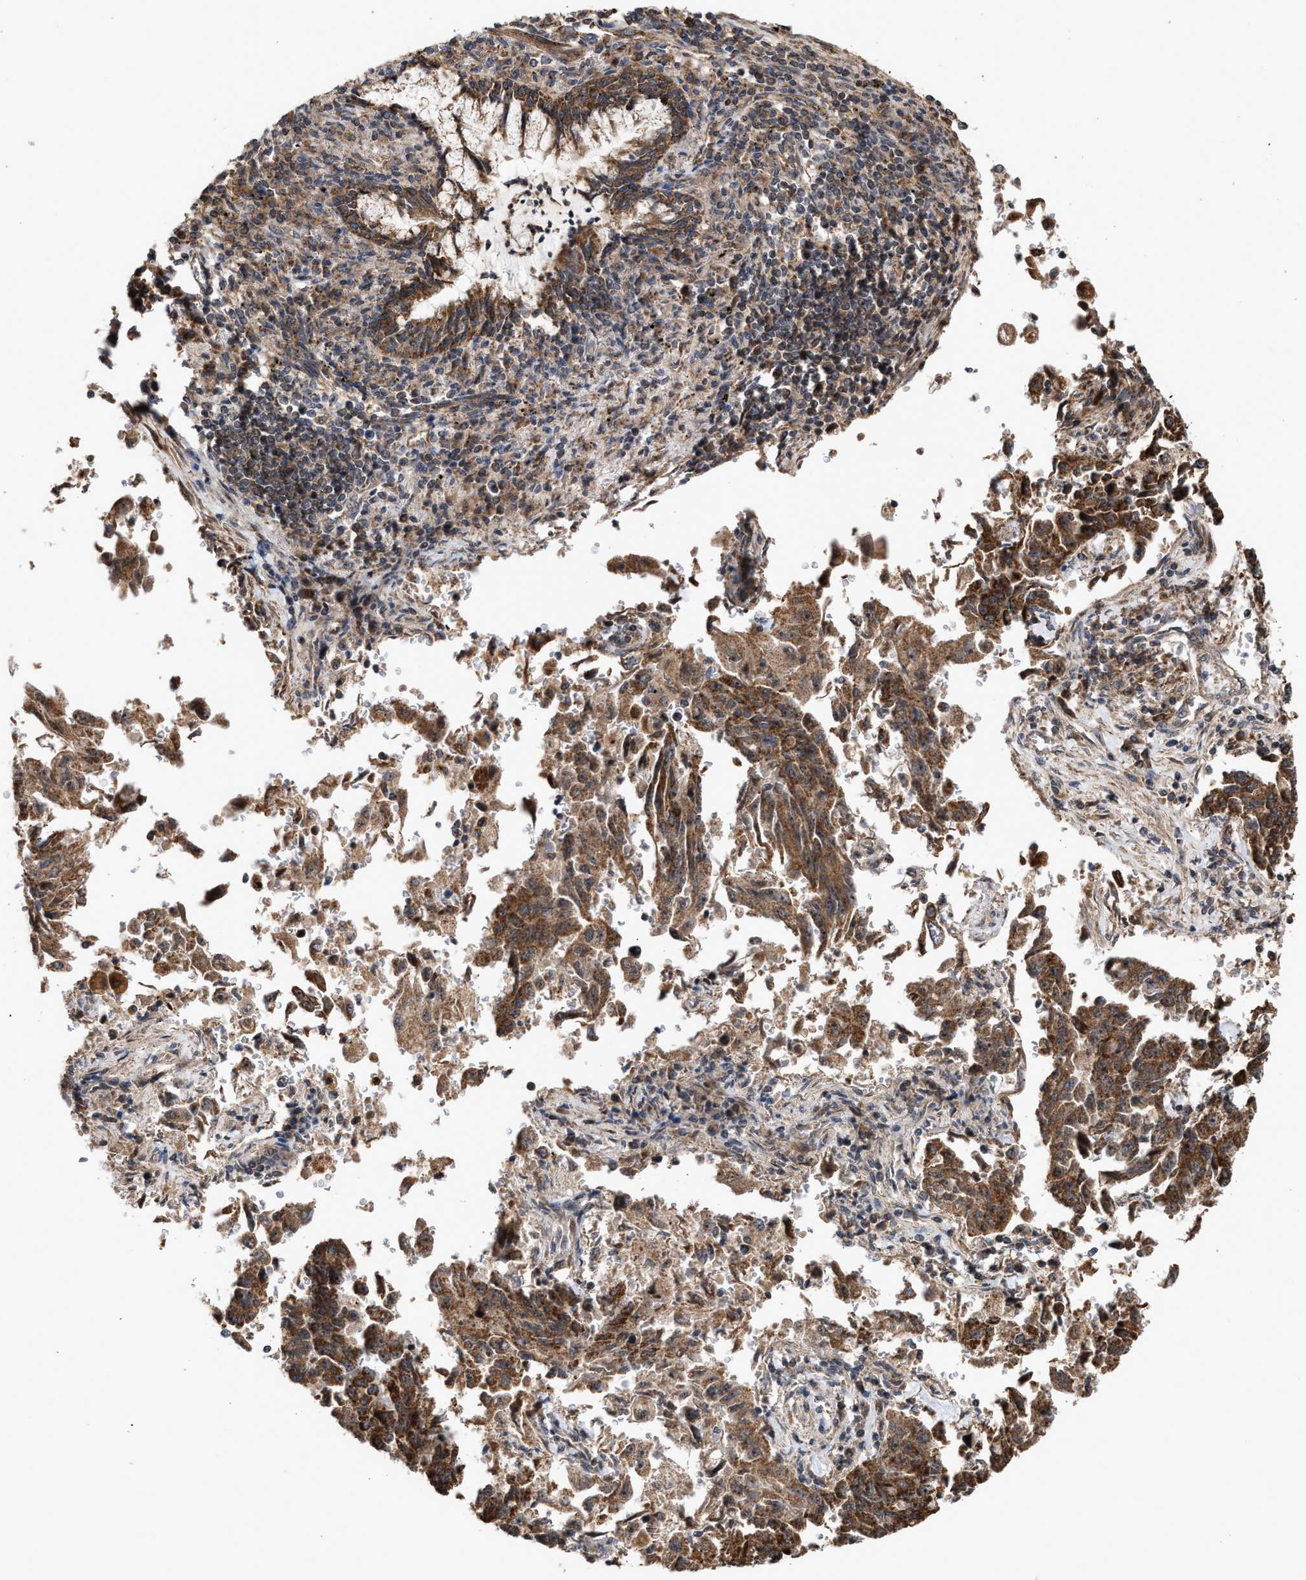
{"staining": {"intensity": "strong", "quantity": ">75%", "location": "cytoplasmic/membranous"}, "tissue": "lung cancer", "cell_type": "Tumor cells", "image_type": "cancer", "snomed": [{"axis": "morphology", "description": "Adenocarcinoma, NOS"}, {"axis": "topography", "description": "Lung"}], "caption": "Tumor cells display high levels of strong cytoplasmic/membranous positivity in about >75% of cells in lung cancer (adenocarcinoma).", "gene": "EXOSC2", "patient": {"sex": "female", "age": 51}}